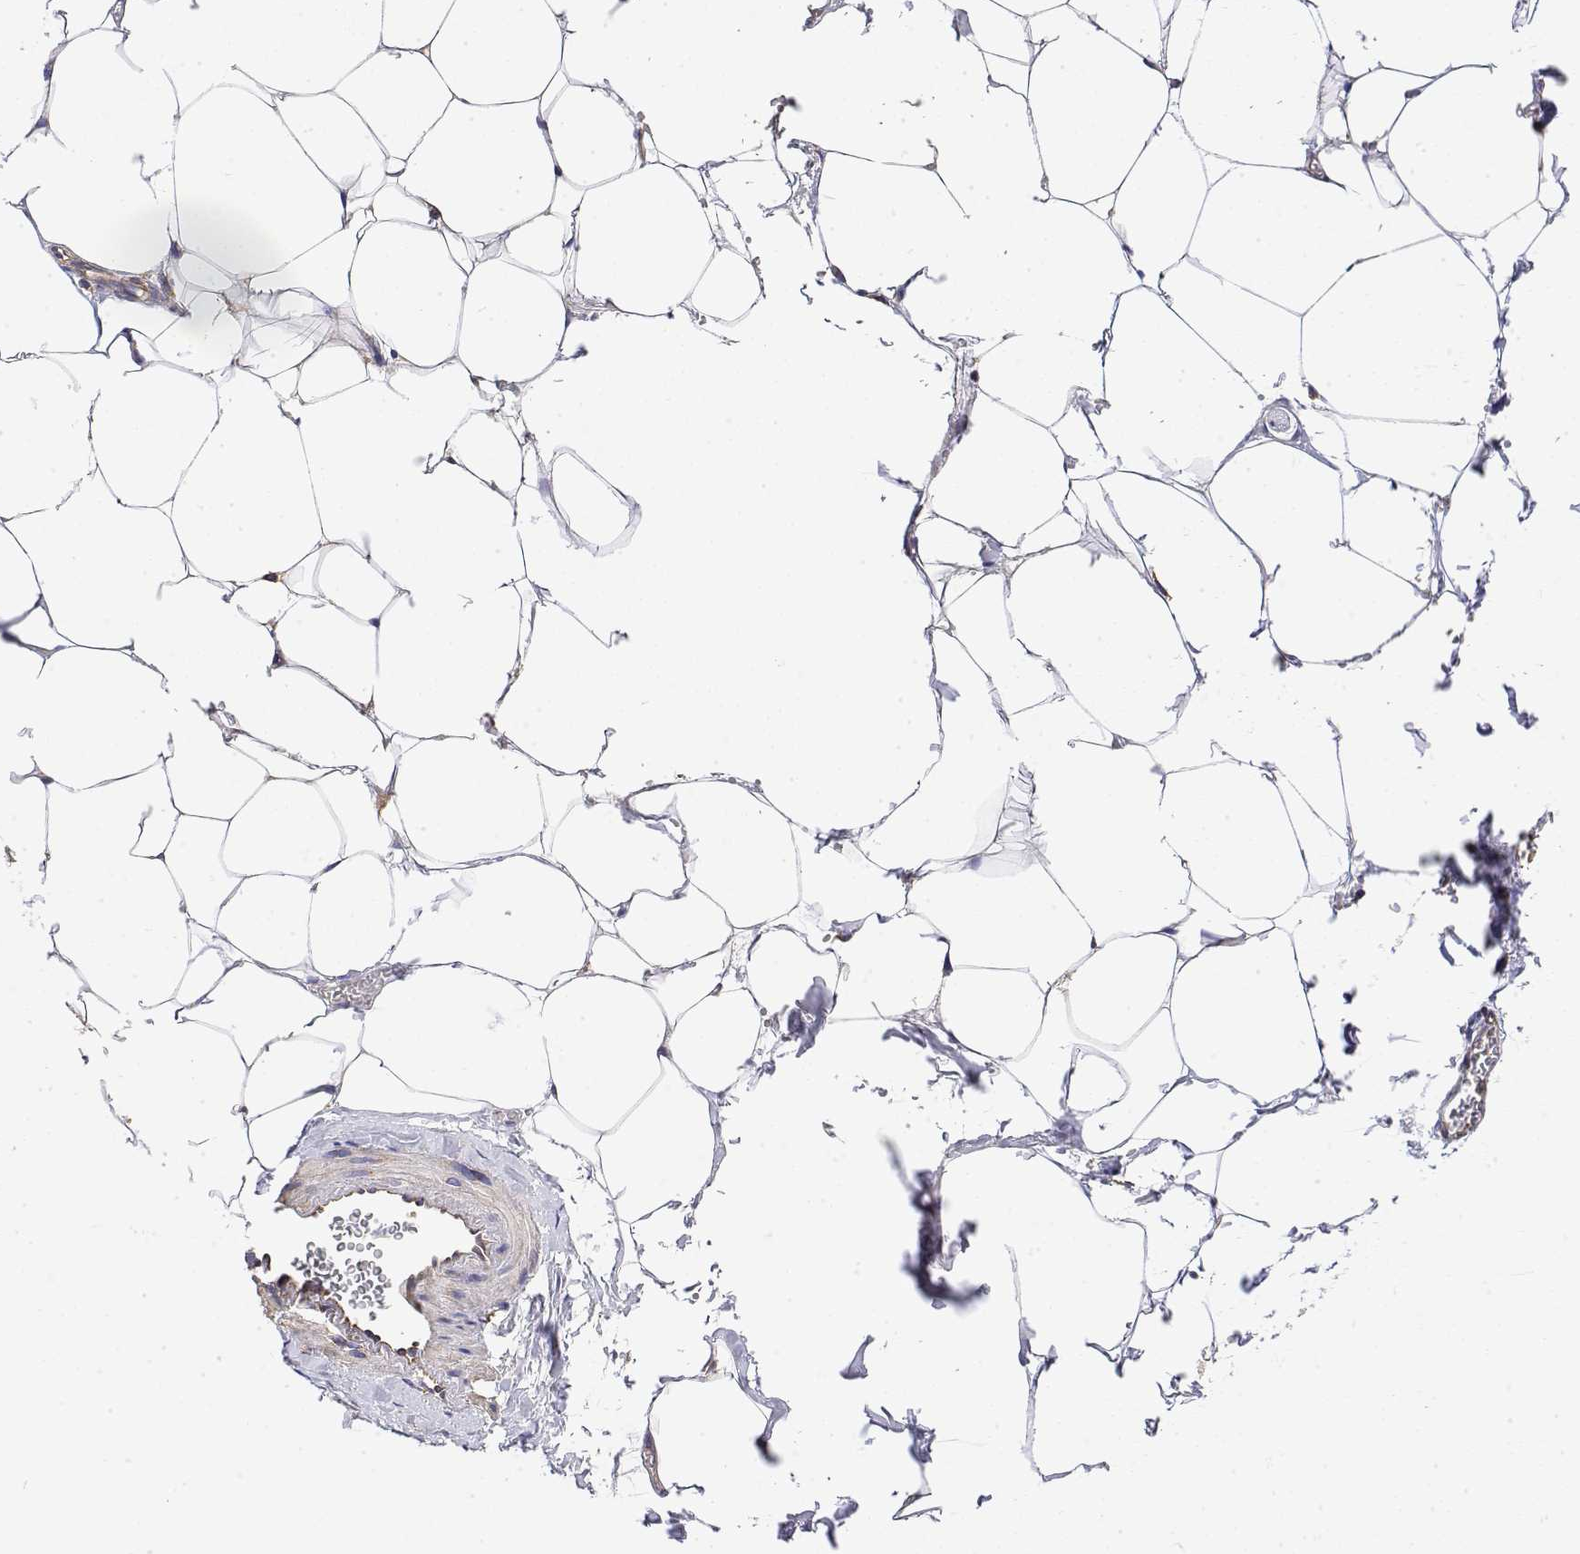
{"staining": {"intensity": "moderate", "quantity": "<25%", "location": "cytoplasmic/membranous"}, "tissue": "adipose tissue", "cell_type": "Adipocytes", "image_type": "normal", "snomed": [{"axis": "morphology", "description": "Normal tissue, NOS"}, {"axis": "topography", "description": "Prostate"}, {"axis": "topography", "description": "Peripheral nerve tissue"}], "caption": "Adipose tissue stained for a protein (brown) displays moderate cytoplasmic/membranous positive positivity in about <25% of adipocytes.", "gene": "EEF1G", "patient": {"sex": "male", "age": 55}}